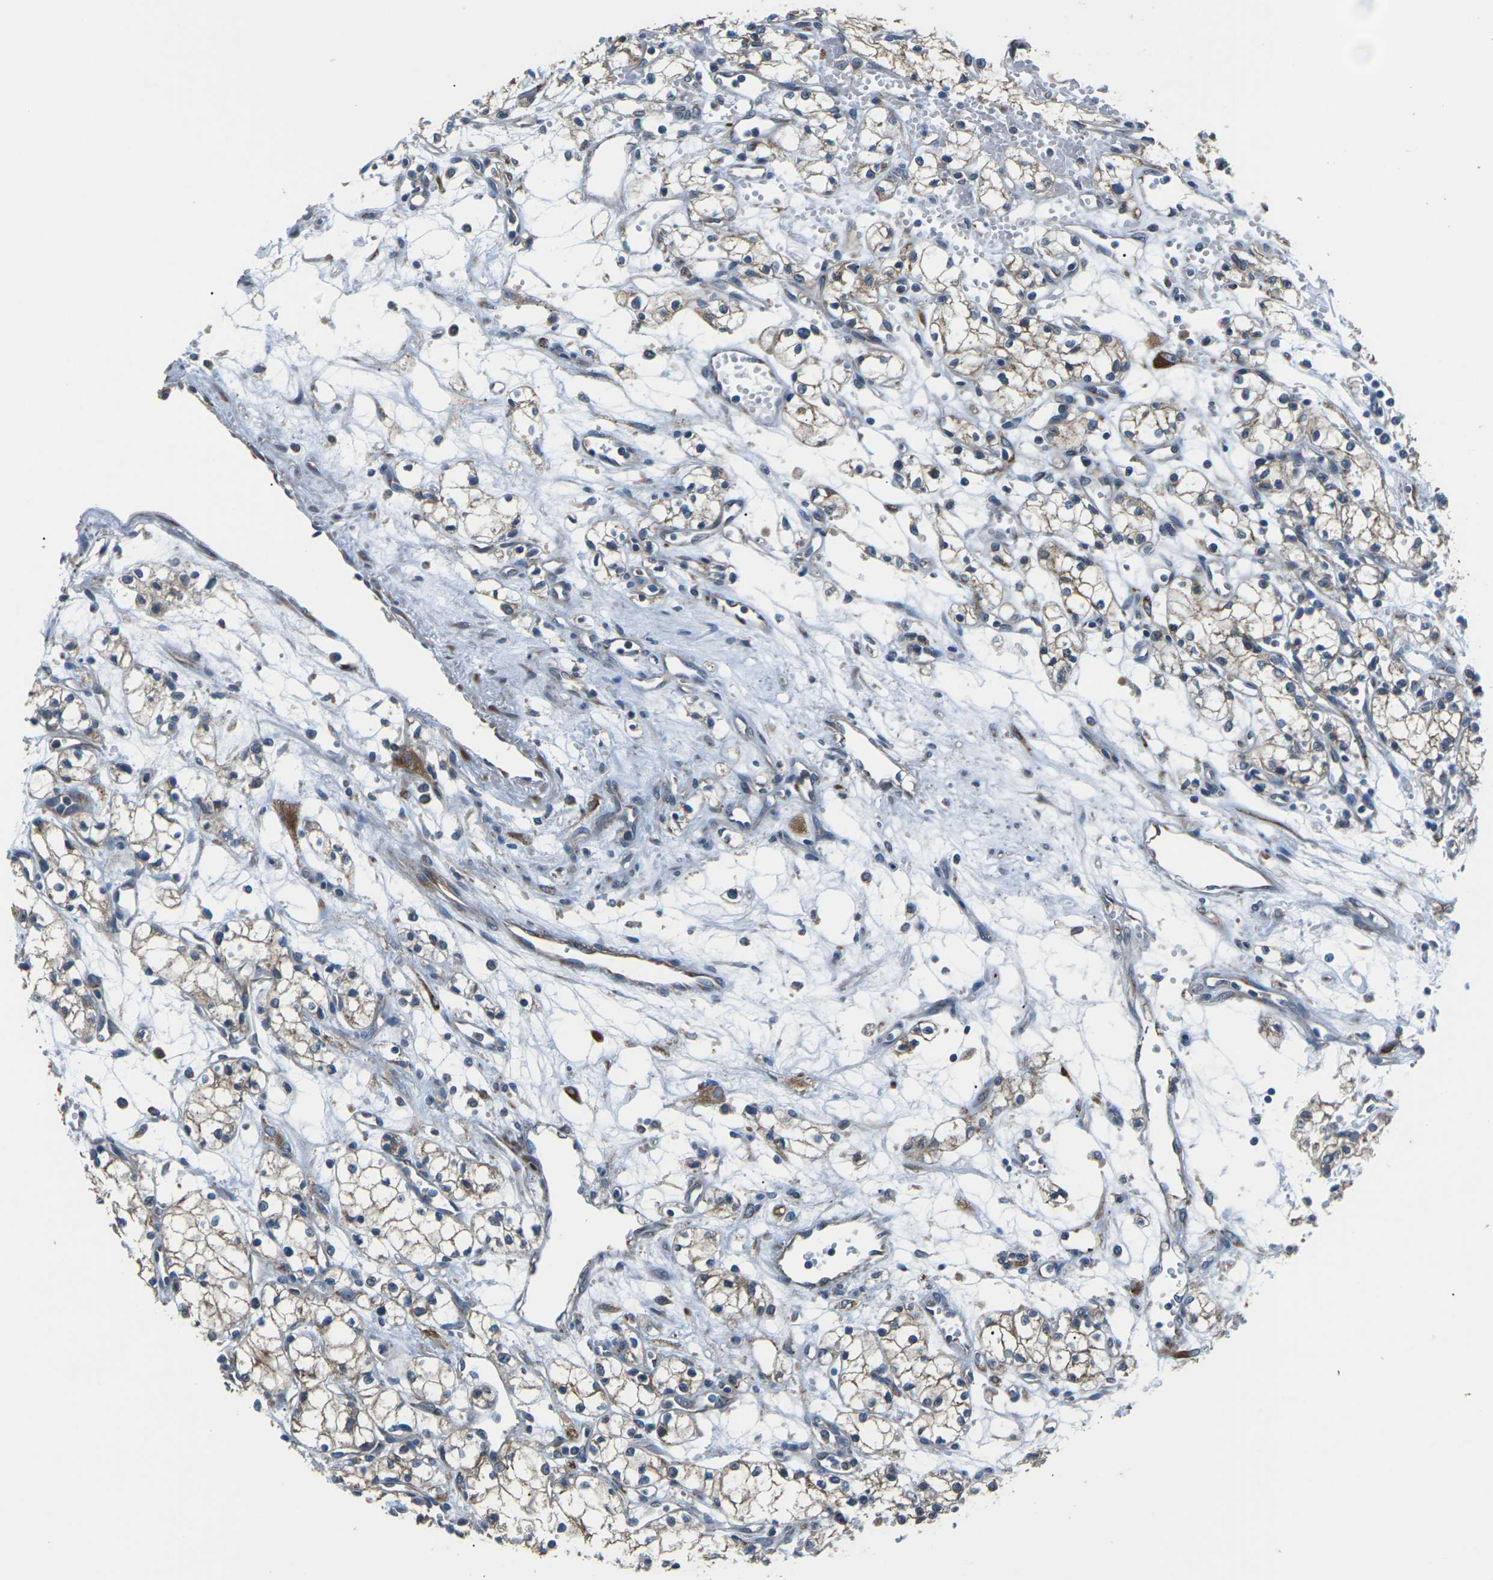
{"staining": {"intensity": "moderate", "quantity": ">75%", "location": "cytoplasmic/membranous"}, "tissue": "renal cancer", "cell_type": "Tumor cells", "image_type": "cancer", "snomed": [{"axis": "morphology", "description": "Normal tissue, NOS"}, {"axis": "morphology", "description": "Adenocarcinoma, NOS"}, {"axis": "topography", "description": "Kidney"}], "caption": "Immunohistochemical staining of renal cancer (adenocarcinoma) reveals medium levels of moderate cytoplasmic/membranous expression in approximately >75% of tumor cells. (Stains: DAB in brown, nuclei in blue, Microscopy: brightfield microscopy at high magnification).", "gene": "GABRP", "patient": {"sex": "male", "age": 59}}